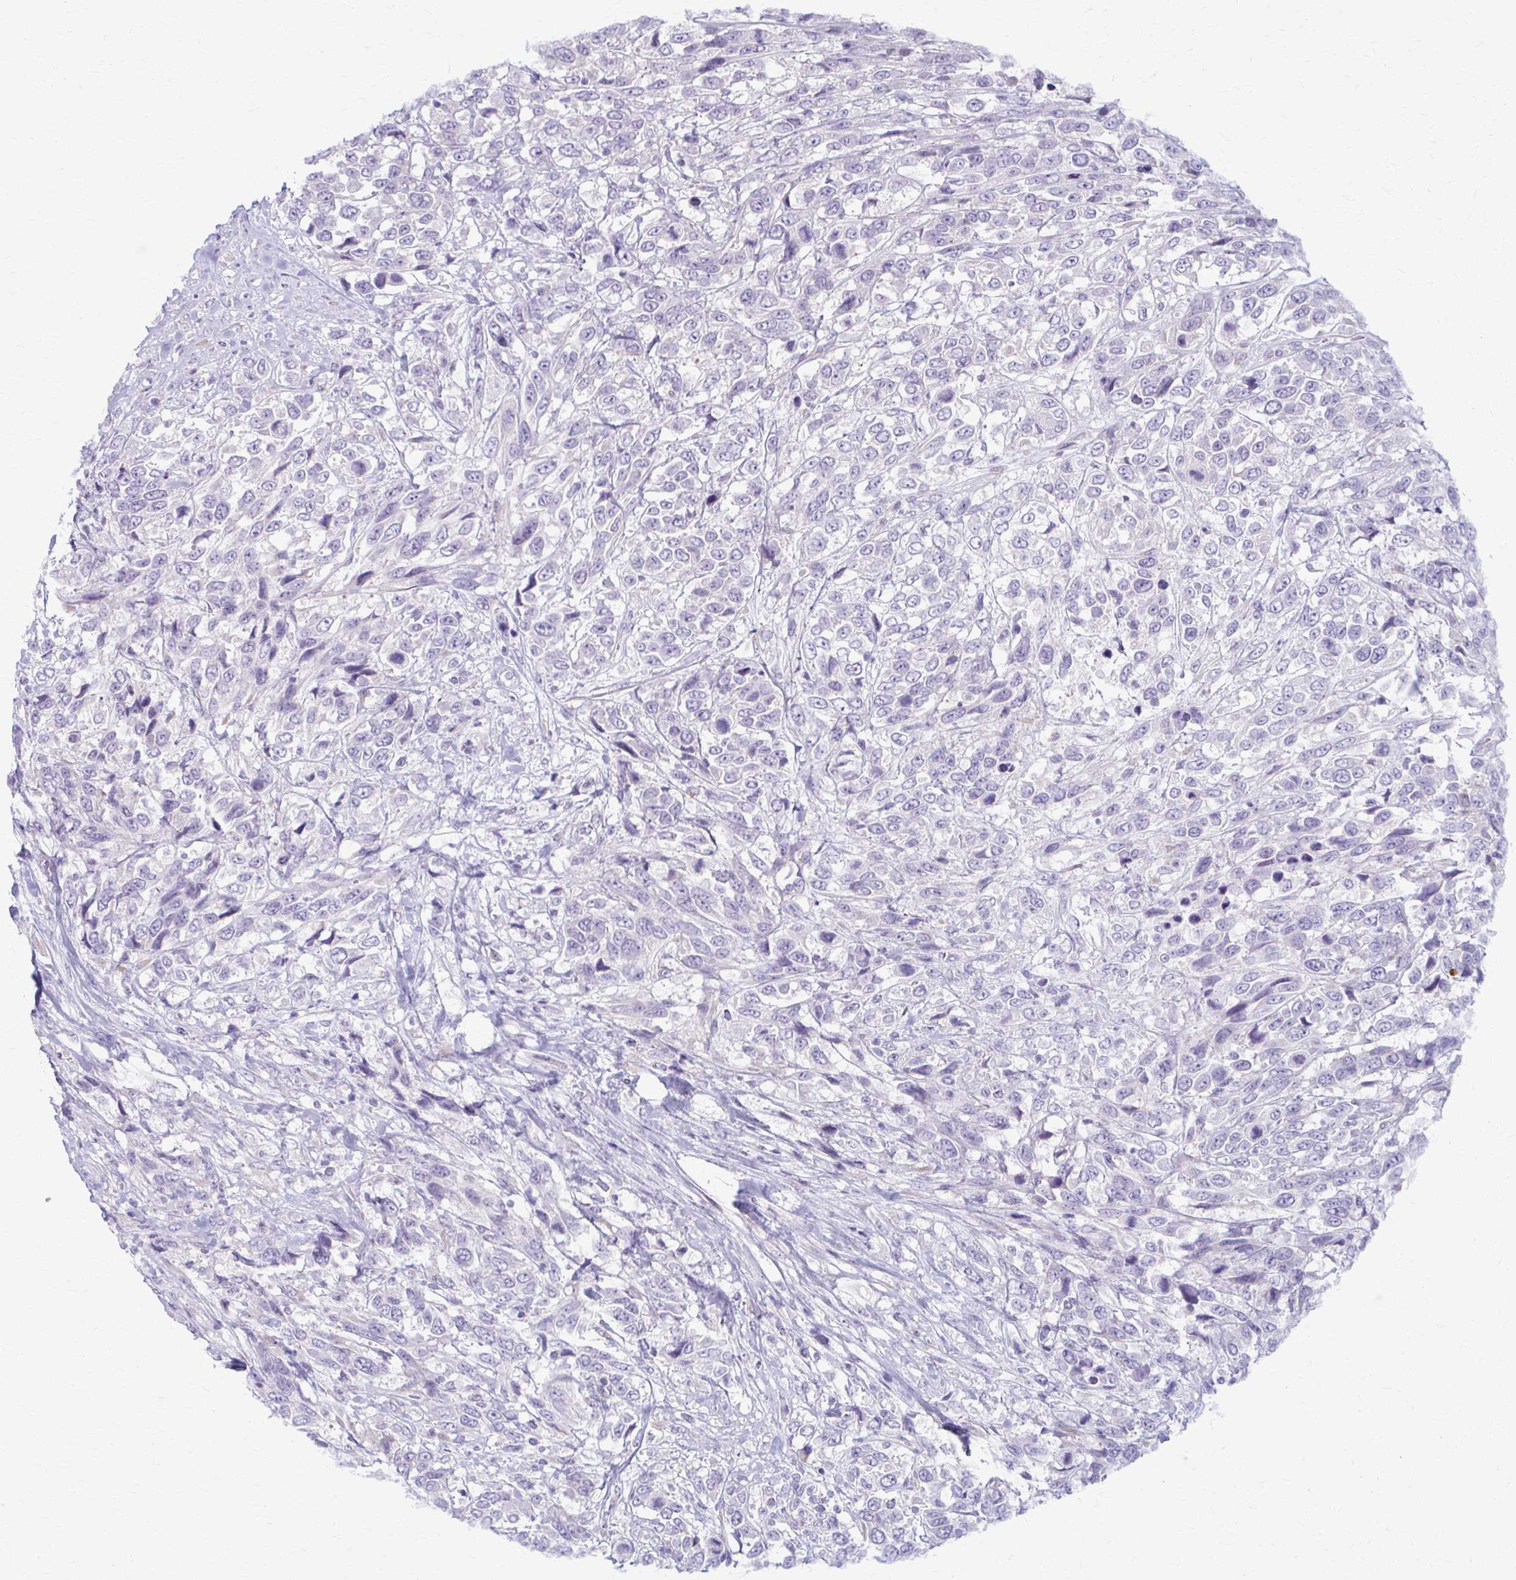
{"staining": {"intensity": "negative", "quantity": "none", "location": "none"}, "tissue": "urothelial cancer", "cell_type": "Tumor cells", "image_type": "cancer", "snomed": [{"axis": "morphology", "description": "Urothelial carcinoma, High grade"}, {"axis": "topography", "description": "Urinary bladder"}], "caption": "A histopathology image of human urothelial cancer is negative for staining in tumor cells. (DAB (3,3'-diaminobenzidine) immunohistochemistry, high magnification).", "gene": "PRKRA", "patient": {"sex": "female", "age": 70}}